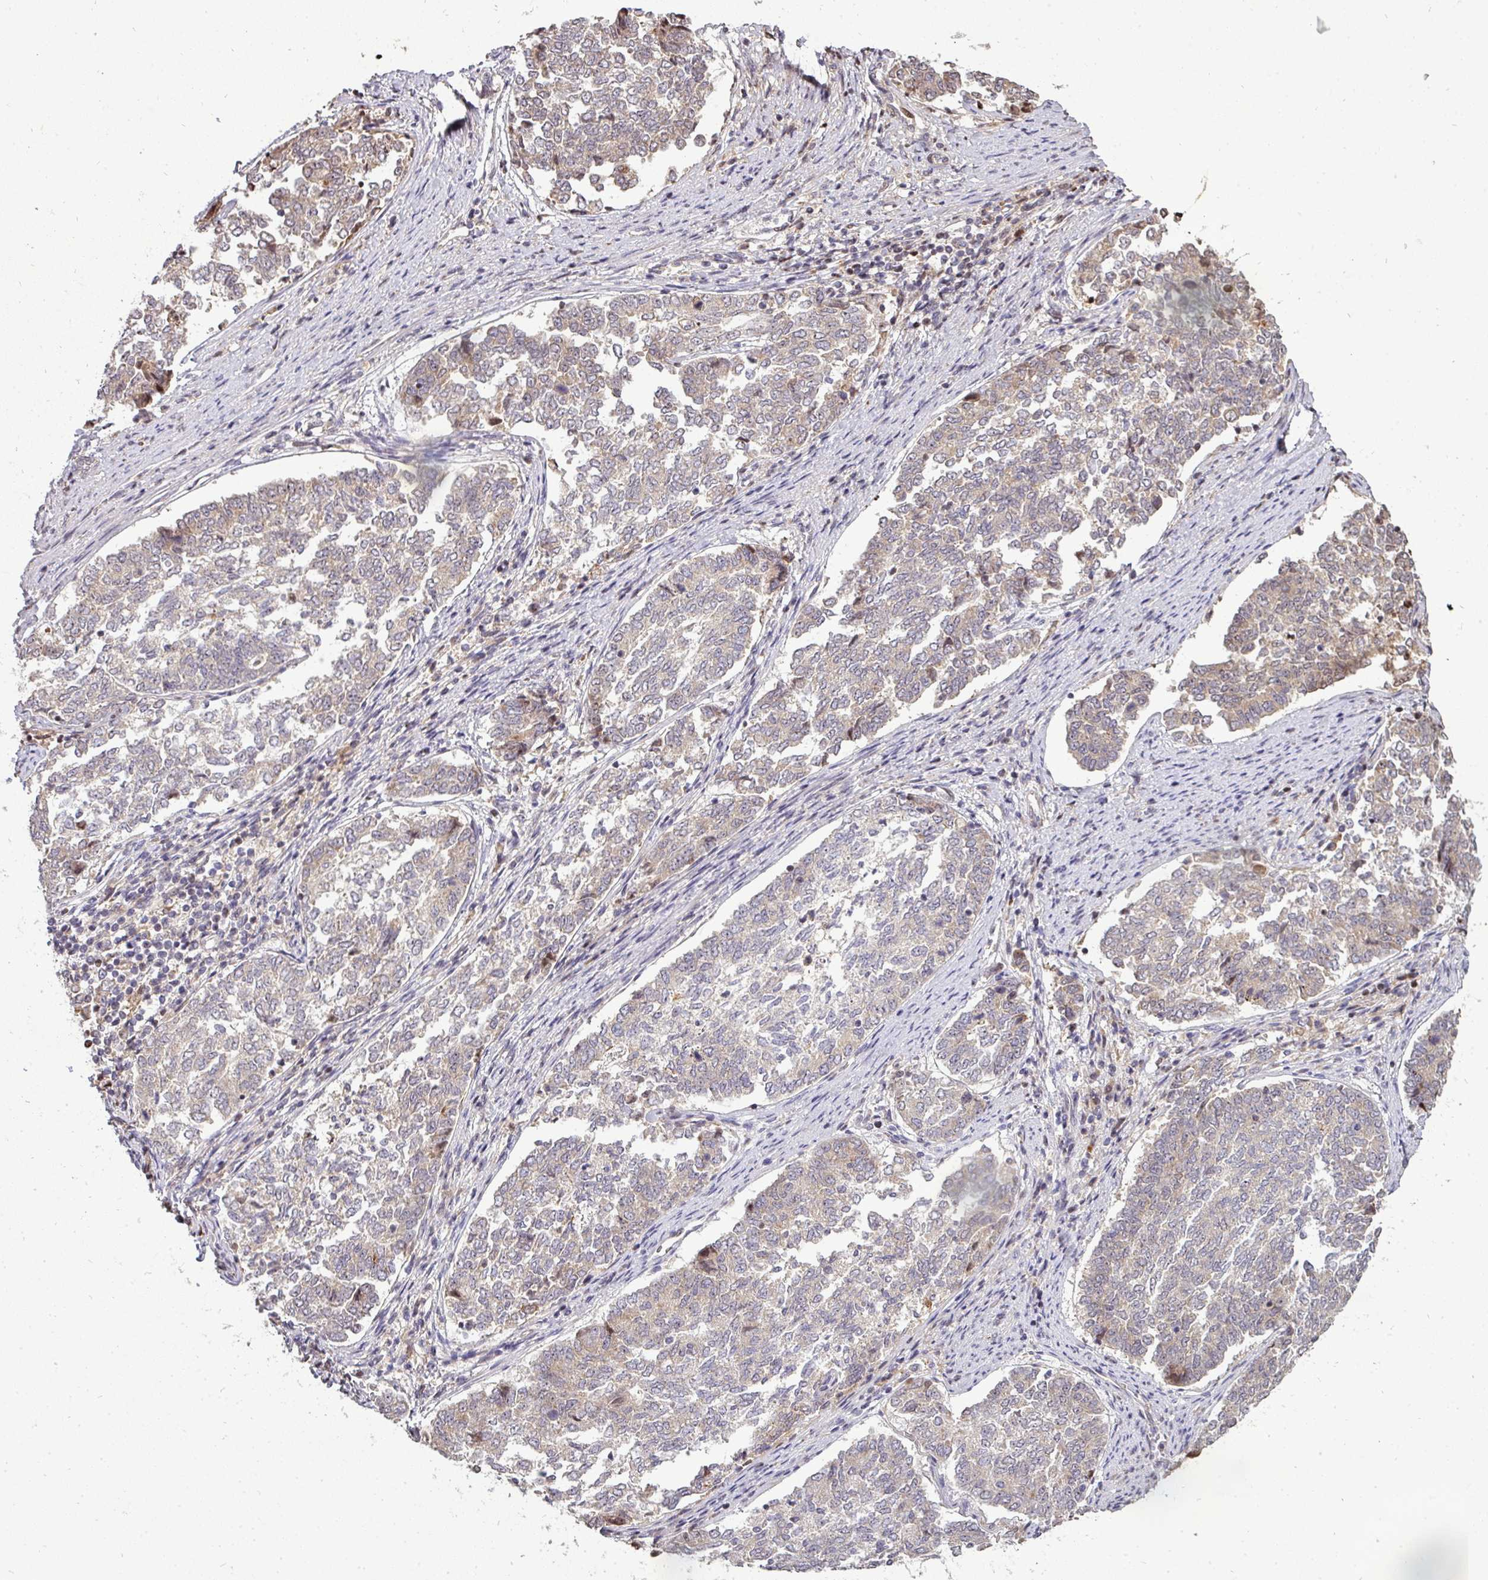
{"staining": {"intensity": "weak", "quantity": "25%-75%", "location": "cytoplasmic/membranous"}, "tissue": "endometrial cancer", "cell_type": "Tumor cells", "image_type": "cancer", "snomed": [{"axis": "morphology", "description": "Adenocarcinoma, NOS"}, {"axis": "topography", "description": "Endometrium"}], "caption": "Immunohistochemical staining of endometrial cancer (adenocarcinoma) reveals low levels of weak cytoplasmic/membranous staining in approximately 25%-75% of tumor cells.", "gene": "PATZ1", "patient": {"sex": "female", "age": 80}}